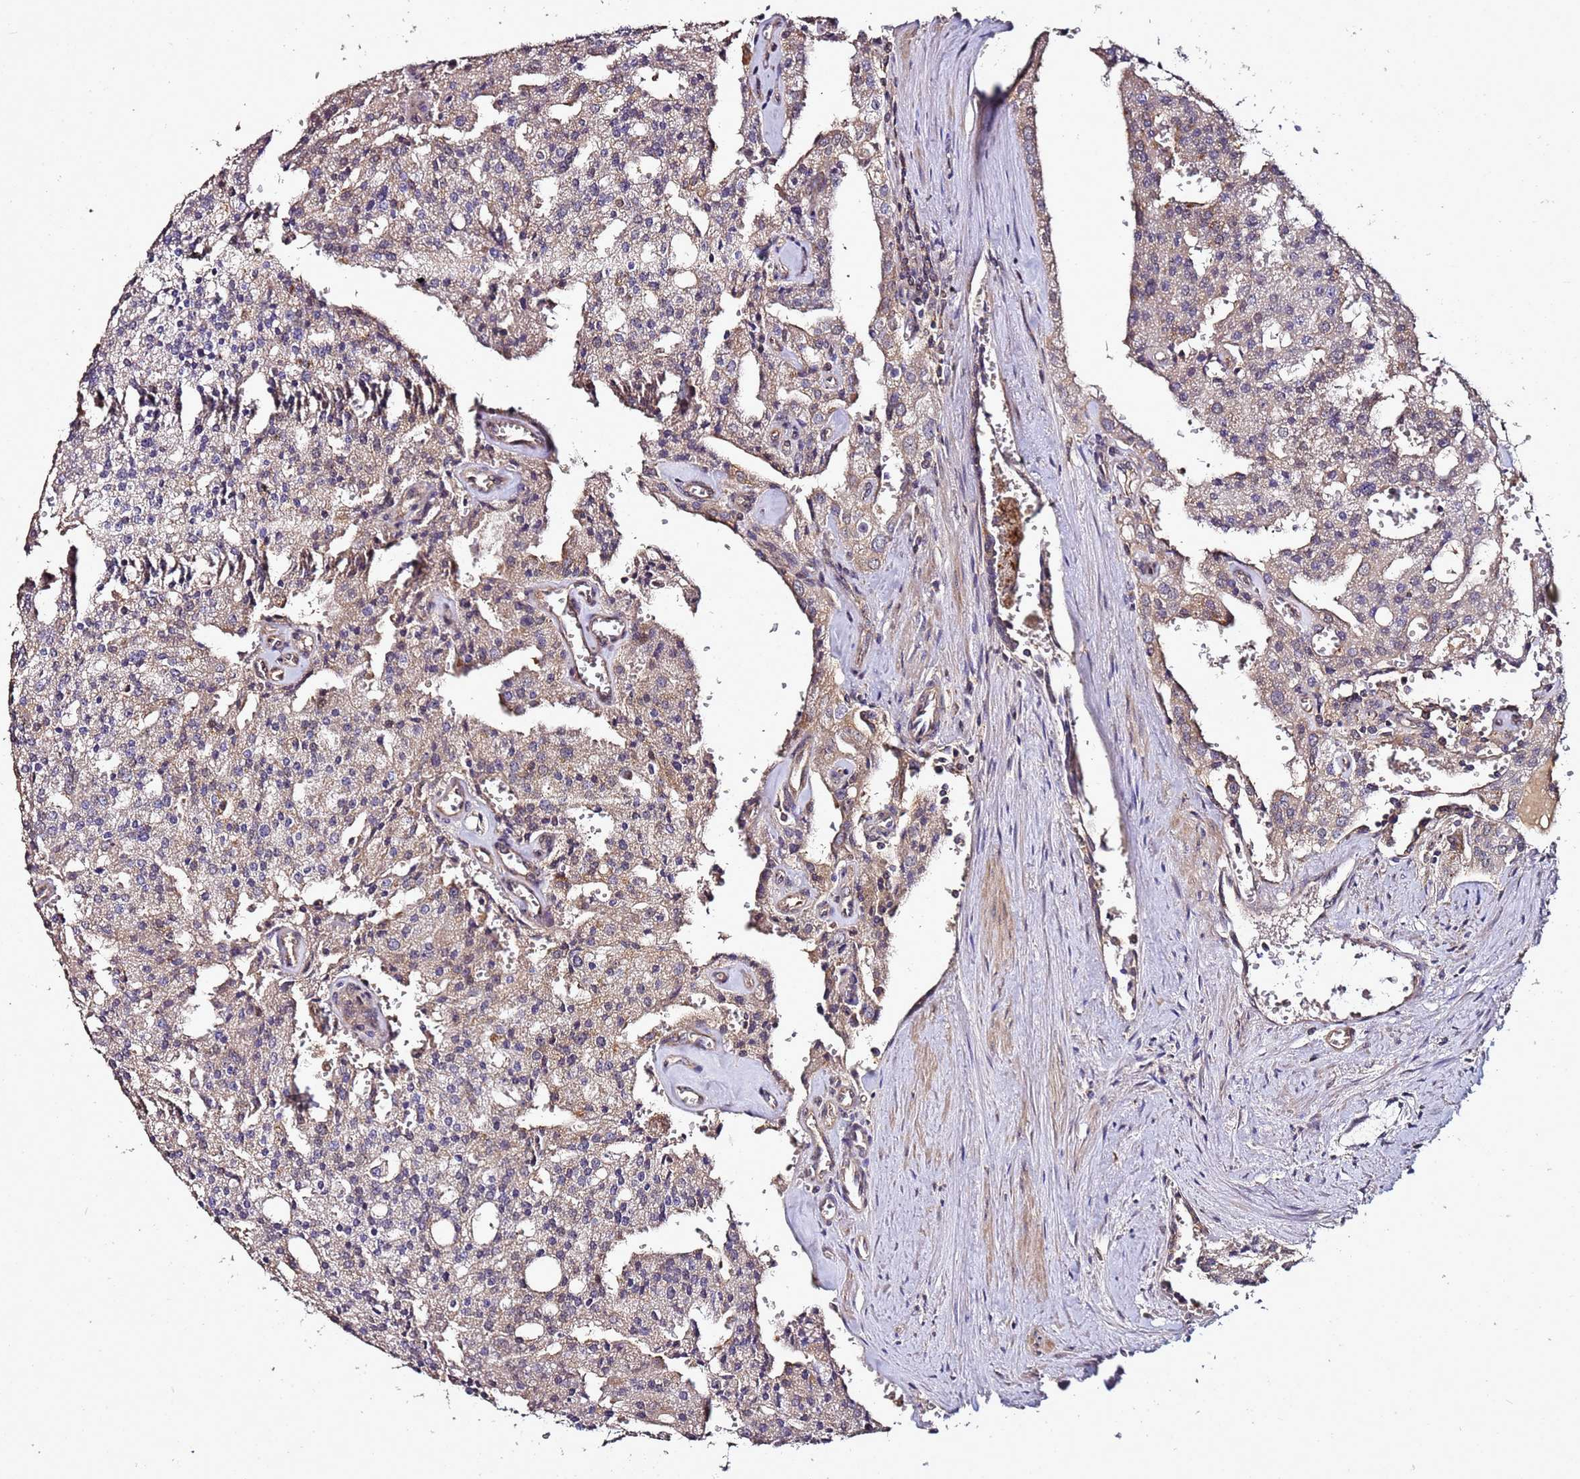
{"staining": {"intensity": "weak", "quantity": "25%-75%", "location": "cytoplasmic/membranous"}, "tissue": "prostate cancer", "cell_type": "Tumor cells", "image_type": "cancer", "snomed": [{"axis": "morphology", "description": "Adenocarcinoma, High grade"}, {"axis": "topography", "description": "Prostate"}], "caption": "Protein expression analysis of prostate cancer (high-grade adenocarcinoma) demonstrates weak cytoplasmic/membranous staining in about 25%-75% of tumor cells.", "gene": "ANKRD17", "patient": {"sex": "male", "age": 68}}